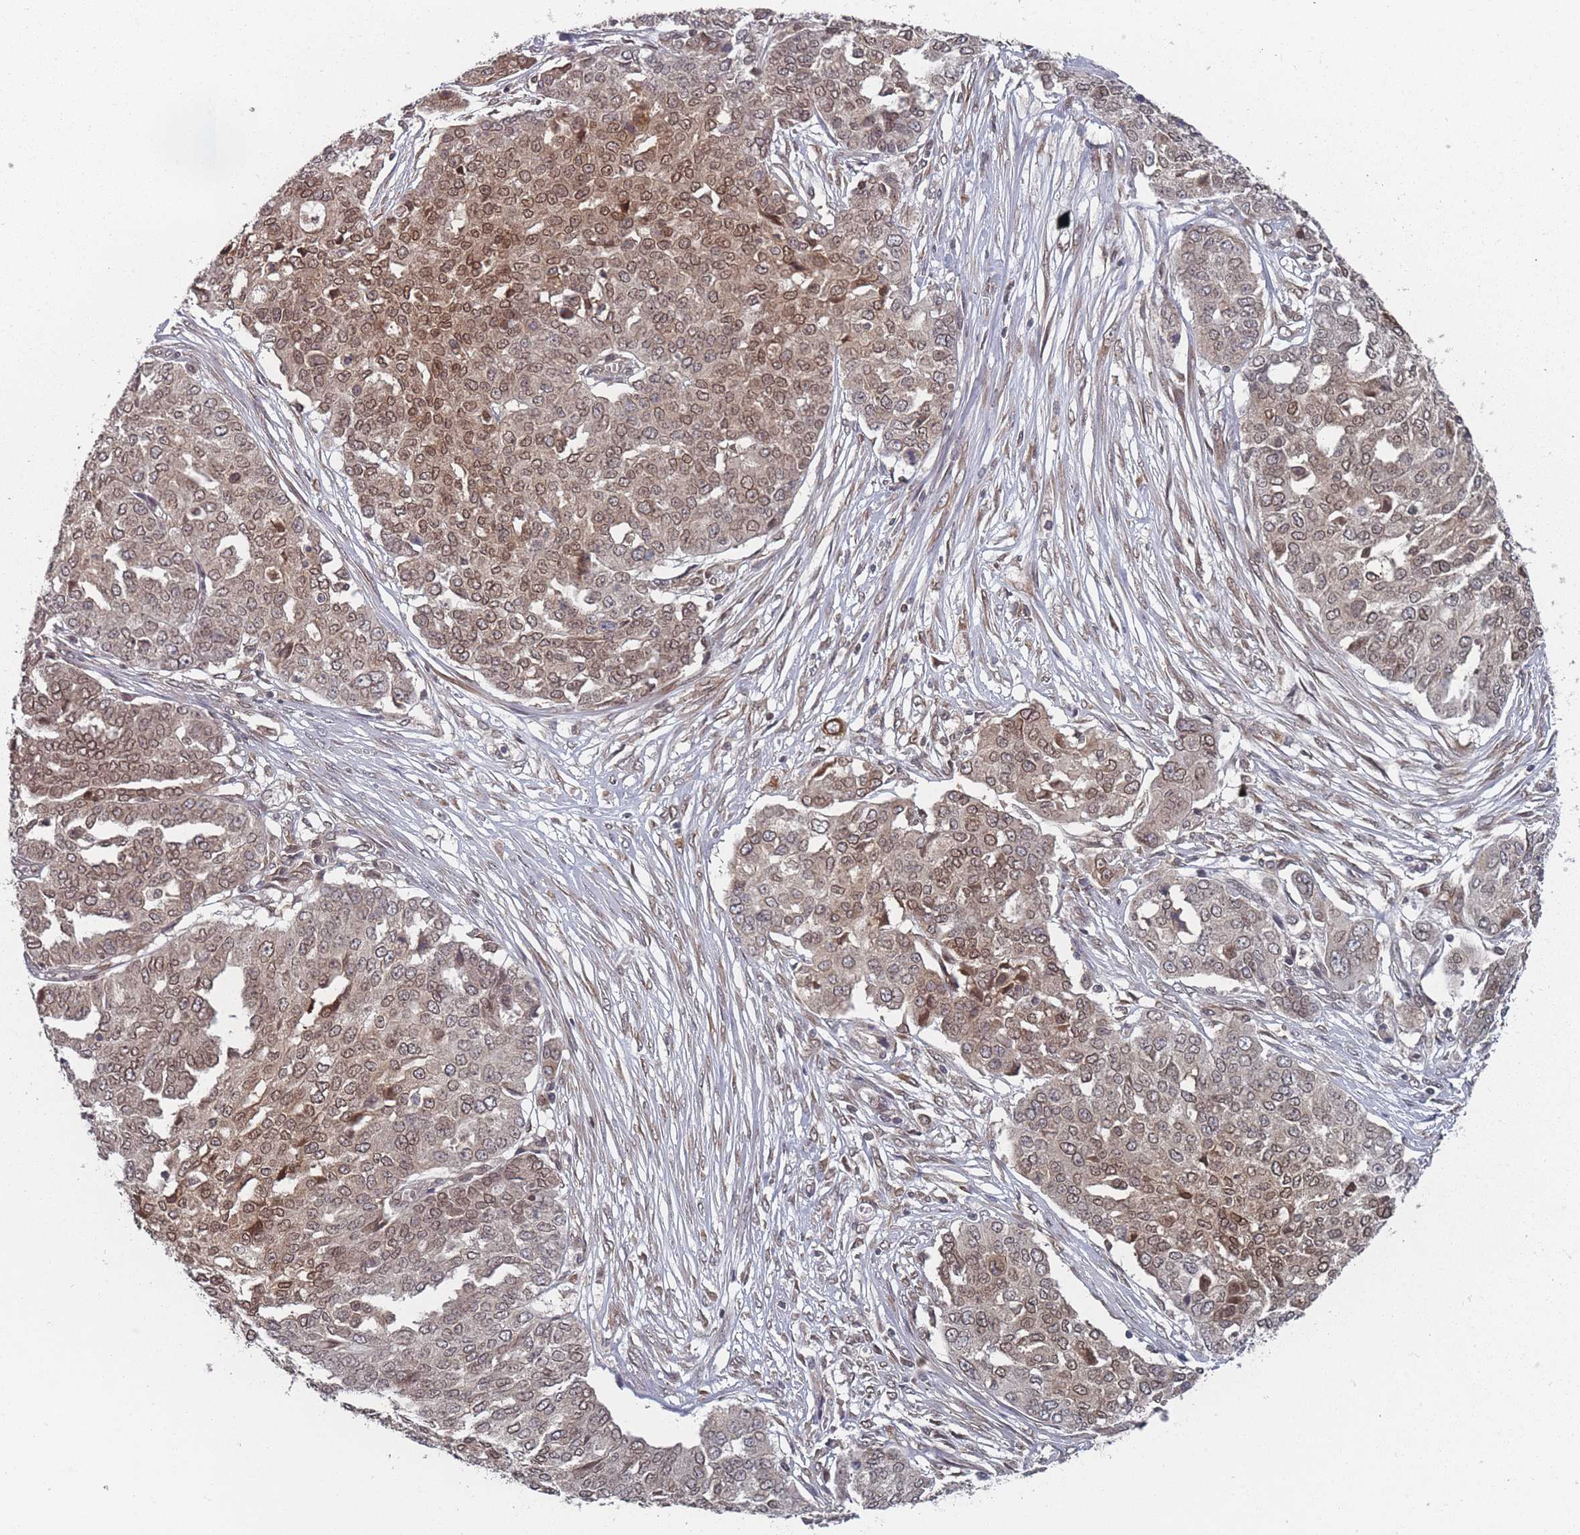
{"staining": {"intensity": "moderate", "quantity": ">75%", "location": "cytoplasmic/membranous,nuclear"}, "tissue": "ovarian cancer", "cell_type": "Tumor cells", "image_type": "cancer", "snomed": [{"axis": "morphology", "description": "Cystadenocarcinoma, serous, NOS"}, {"axis": "topography", "description": "Soft tissue"}, {"axis": "topography", "description": "Ovary"}], "caption": "Moderate cytoplasmic/membranous and nuclear expression for a protein is present in approximately >75% of tumor cells of ovarian serous cystadenocarcinoma using immunohistochemistry (IHC).", "gene": "TBC1D25", "patient": {"sex": "female", "age": 57}}